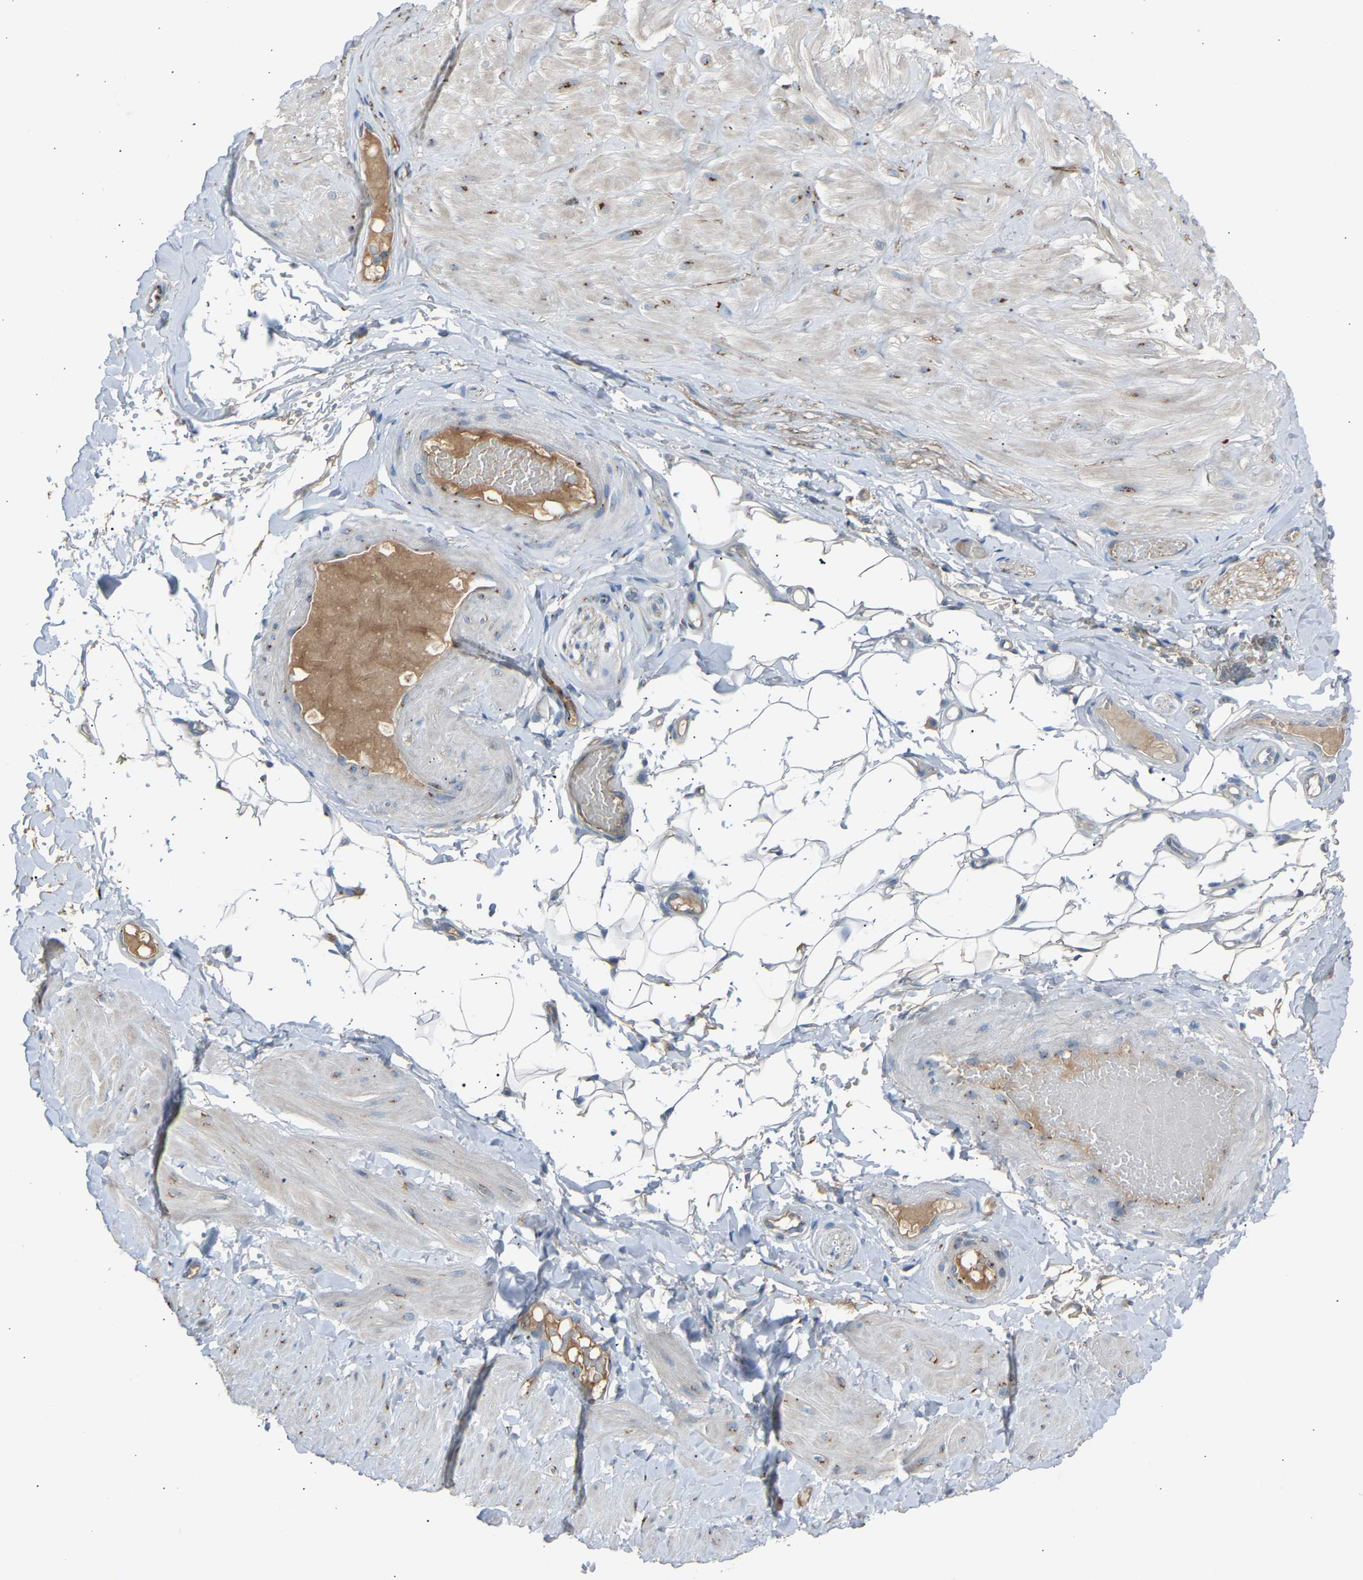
{"staining": {"intensity": "moderate", "quantity": "<25%", "location": "cytoplasmic/membranous"}, "tissue": "adipose tissue", "cell_type": "Adipocytes", "image_type": "normal", "snomed": [{"axis": "morphology", "description": "Normal tissue, NOS"}, {"axis": "topography", "description": "Adipose tissue"}, {"axis": "topography", "description": "Vascular tissue"}, {"axis": "topography", "description": "Peripheral nerve tissue"}], "caption": "Protein staining displays moderate cytoplasmic/membranous positivity in about <25% of adipocytes in normal adipose tissue. The staining was performed using DAB, with brown indicating positive protein expression. Nuclei are stained blue with hematoxylin.", "gene": "CYREN", "patient": {"sex": "male", "age": 25}}